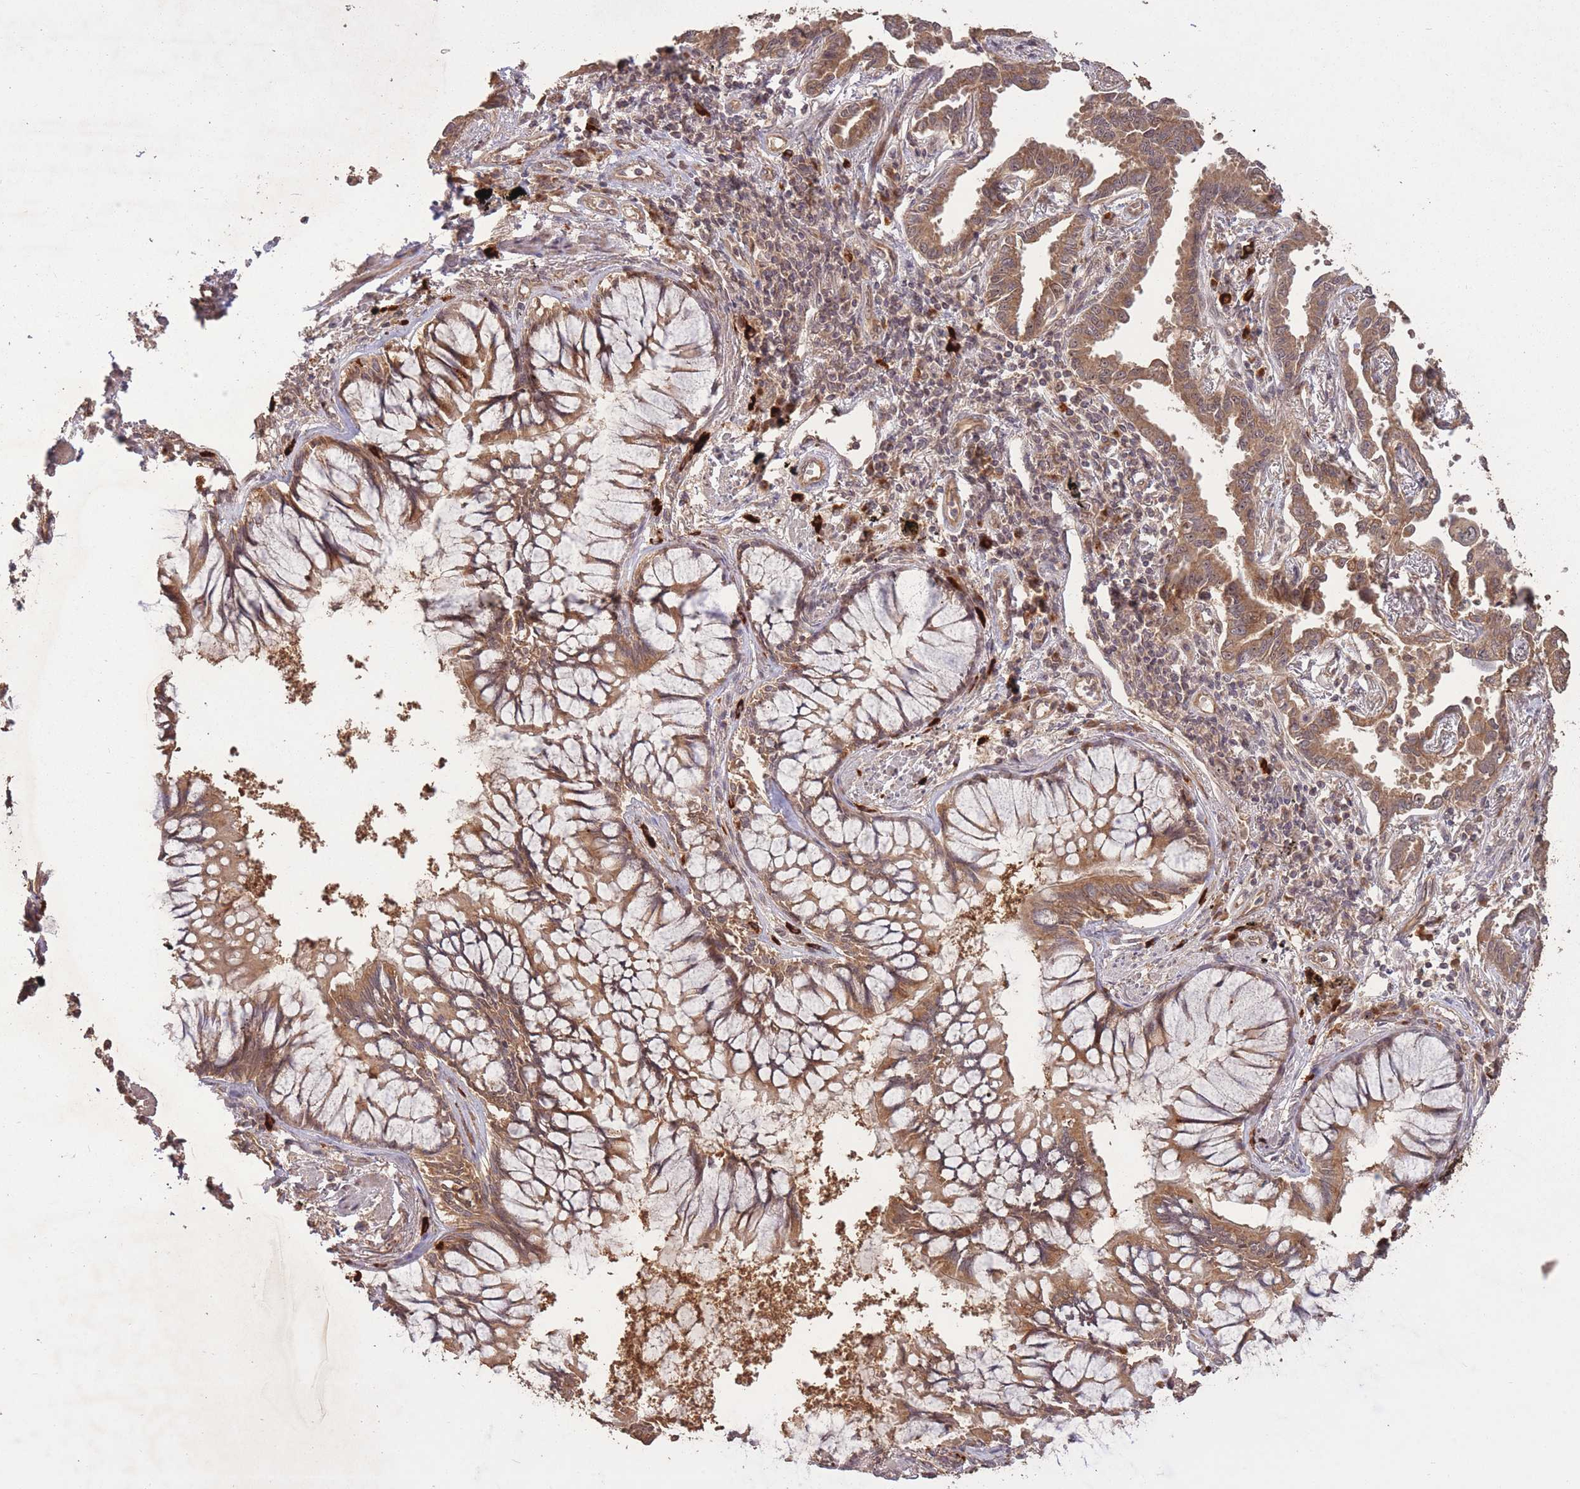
{"staining": {"intensity": "moderate", "quantity": ">75%", "location": "cytoplasmic/membranous"}, "tissue": "lung cancer", "cell_type": "Tumor cells", "image_type": "cancer", "snomed": [{"axis": "morphology", "description": "Adenocarcinoma, NOS"}, {"axis": "topography", "description": "Lung"}], "caption": "Lung cancer stained with DAB (3,3'-diaminobenzidine) immunohistochemistry (IHC) displays medium levels of moderate cytoplasmic/membranous staining in about >75% of tumor cells. (IHC, brightfield microscopy, high magnification).", "gene": "ERBB3", "patient": {"sex": "male", "age": 67}}